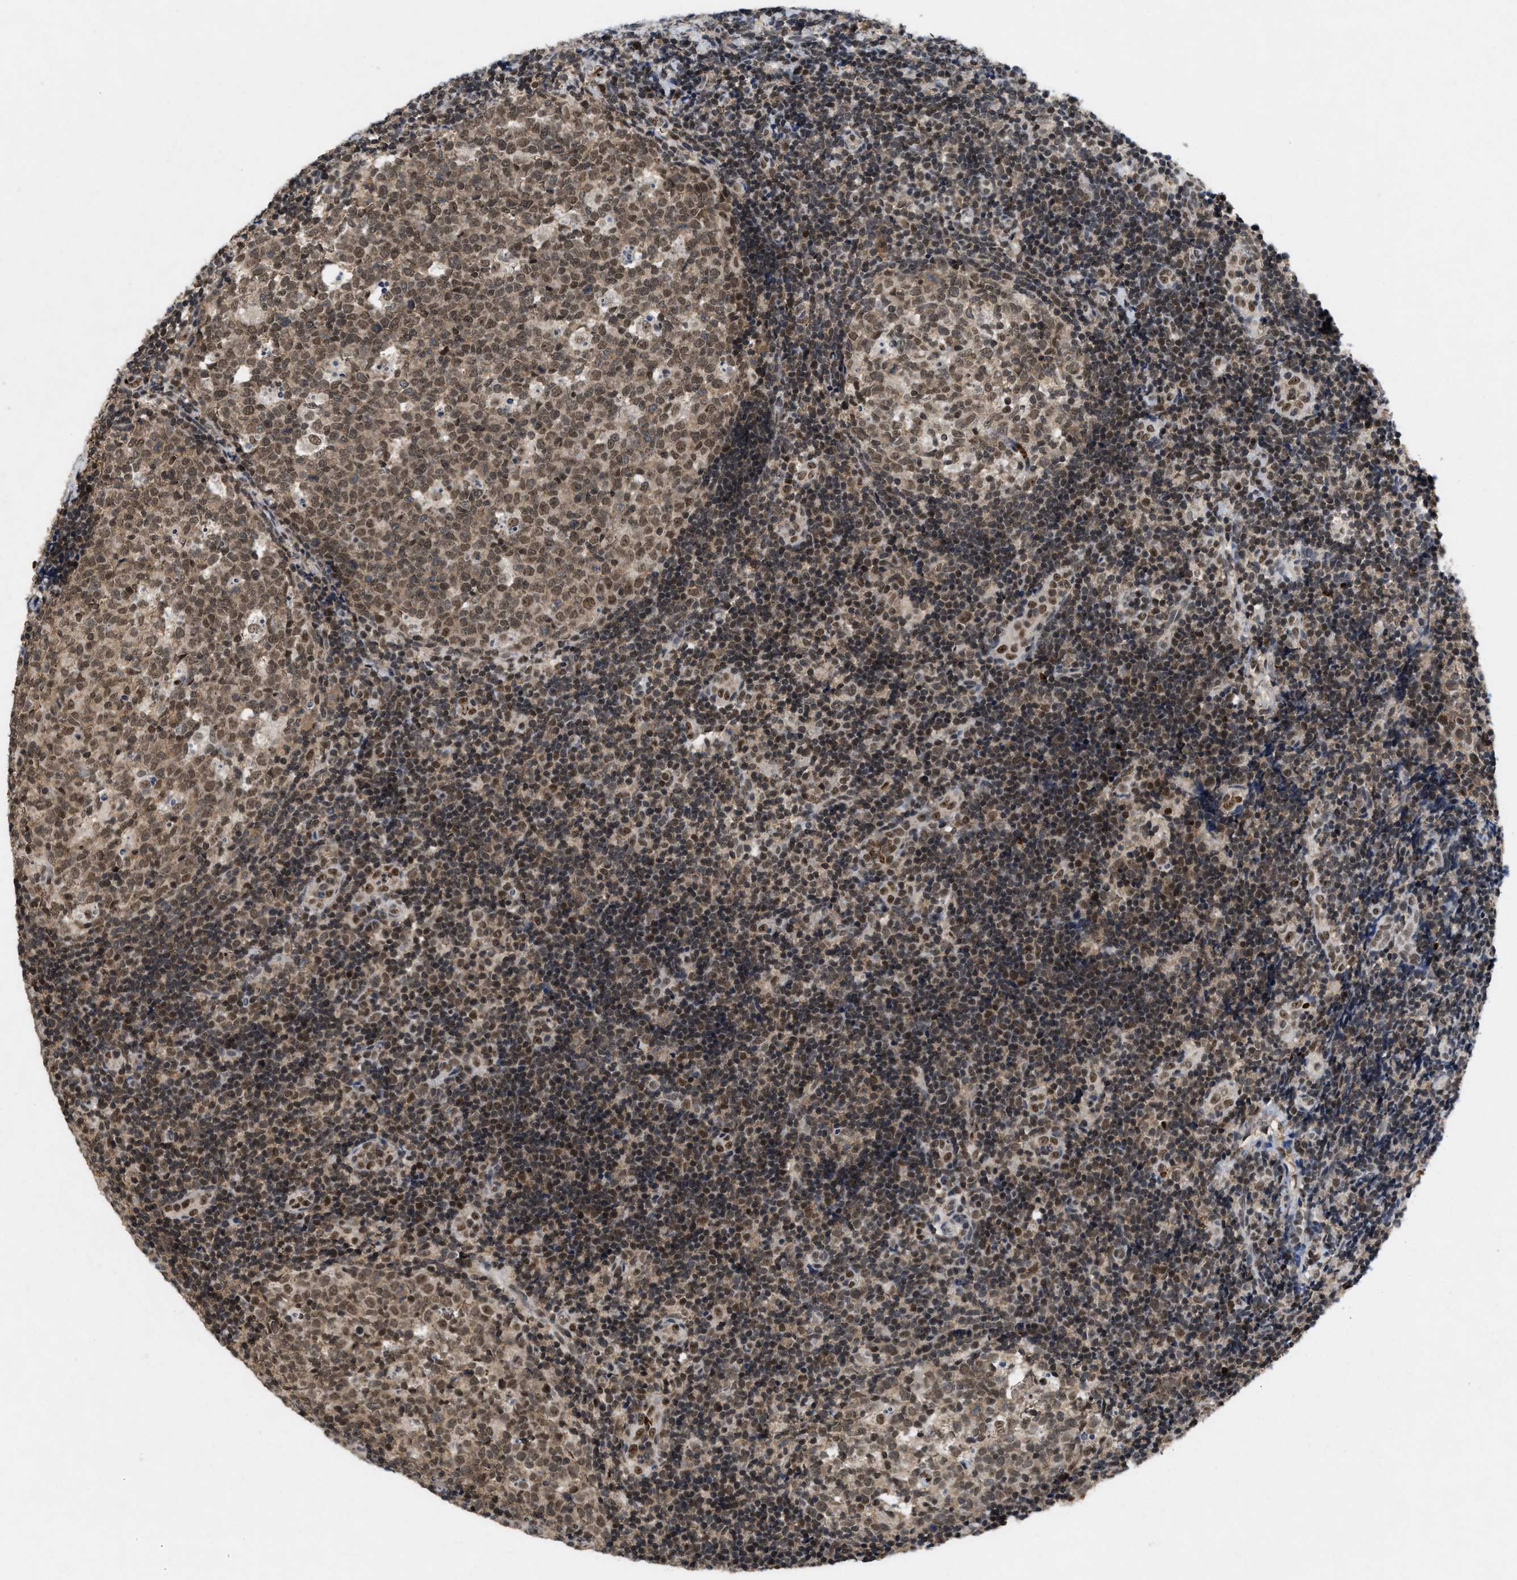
{"staining": {"intensity": "moderate", "quantity": ">75%", "location": "nuclear"}, "tissue": "tonsil", "cell_type": "Germinal center cells", "image_type": "normal", "snomed": [{"axis": "morphology", "description": "Normal tissue, NOS"}, {"axis": "topography", "description": "Tonsil"}], "caption": "A brown stain highlights moderate nuclear positivity of a protein in germinal center cells of unremarkable tonsil. (Stains: DAB (3,3'-diaminobenzidine) in brown, nuclei in blue, Microscopy: brightfield microscopy at high magnification).", "gene": "ZNF346", "patient": {"sex": "female", "age": 19}}